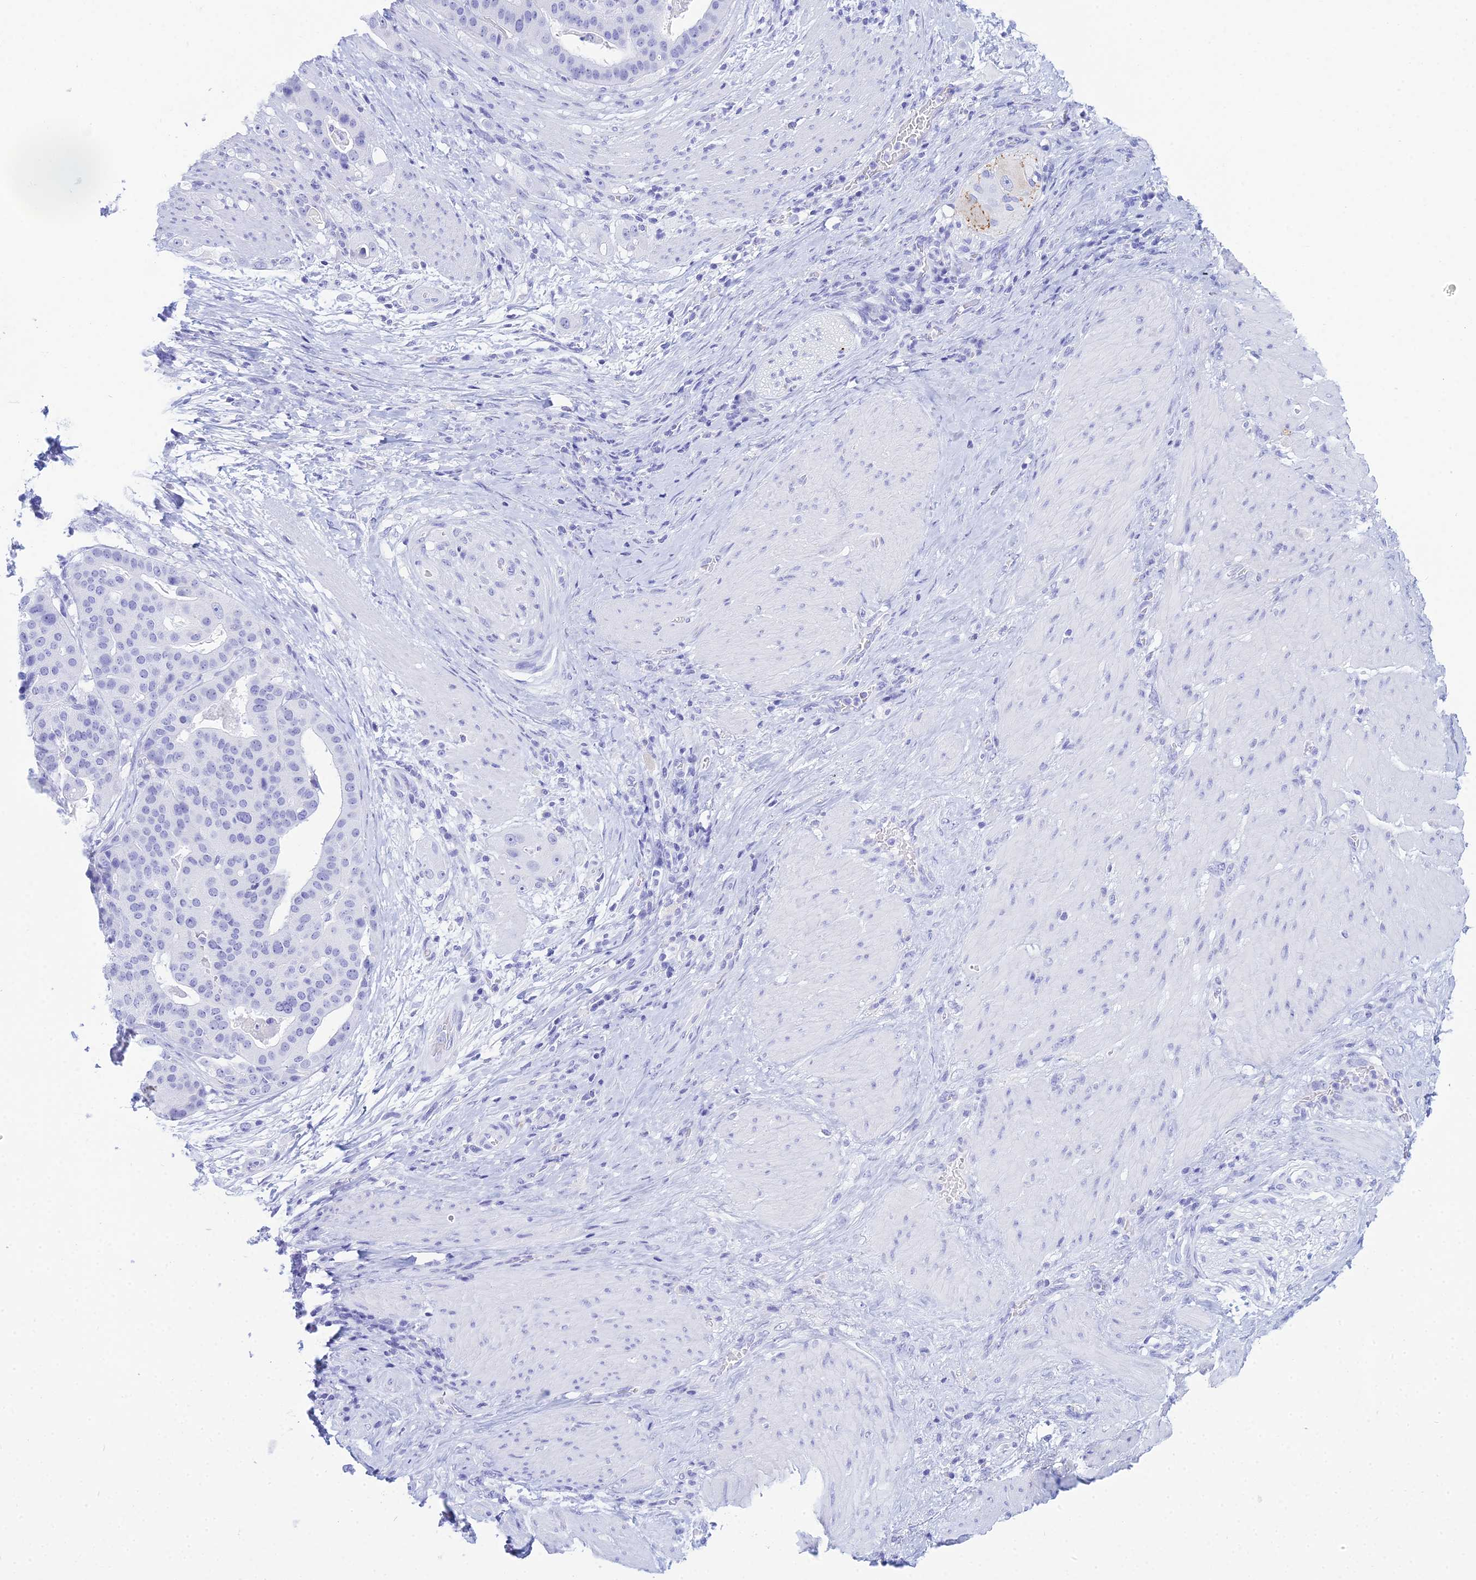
{"staining": {"intensity": "negative", "quantity": "none", "location": "none"}, "tissue": "stomach cancer", "cell_type": "Tumor cells", "image_type": "cancer", "snomed": [{"axis": "morphology", "description": "Adenocarcinoma, NOS"}, {"axis": "topography", "description": "Stomach"}], "caption": "This is an immunohistochemistry (IHC) micrograph of human stomach cancer. There is no positivity in tumor cells.", "gene": "PATE4", "patient": {"sex": "male", "age": 48}}